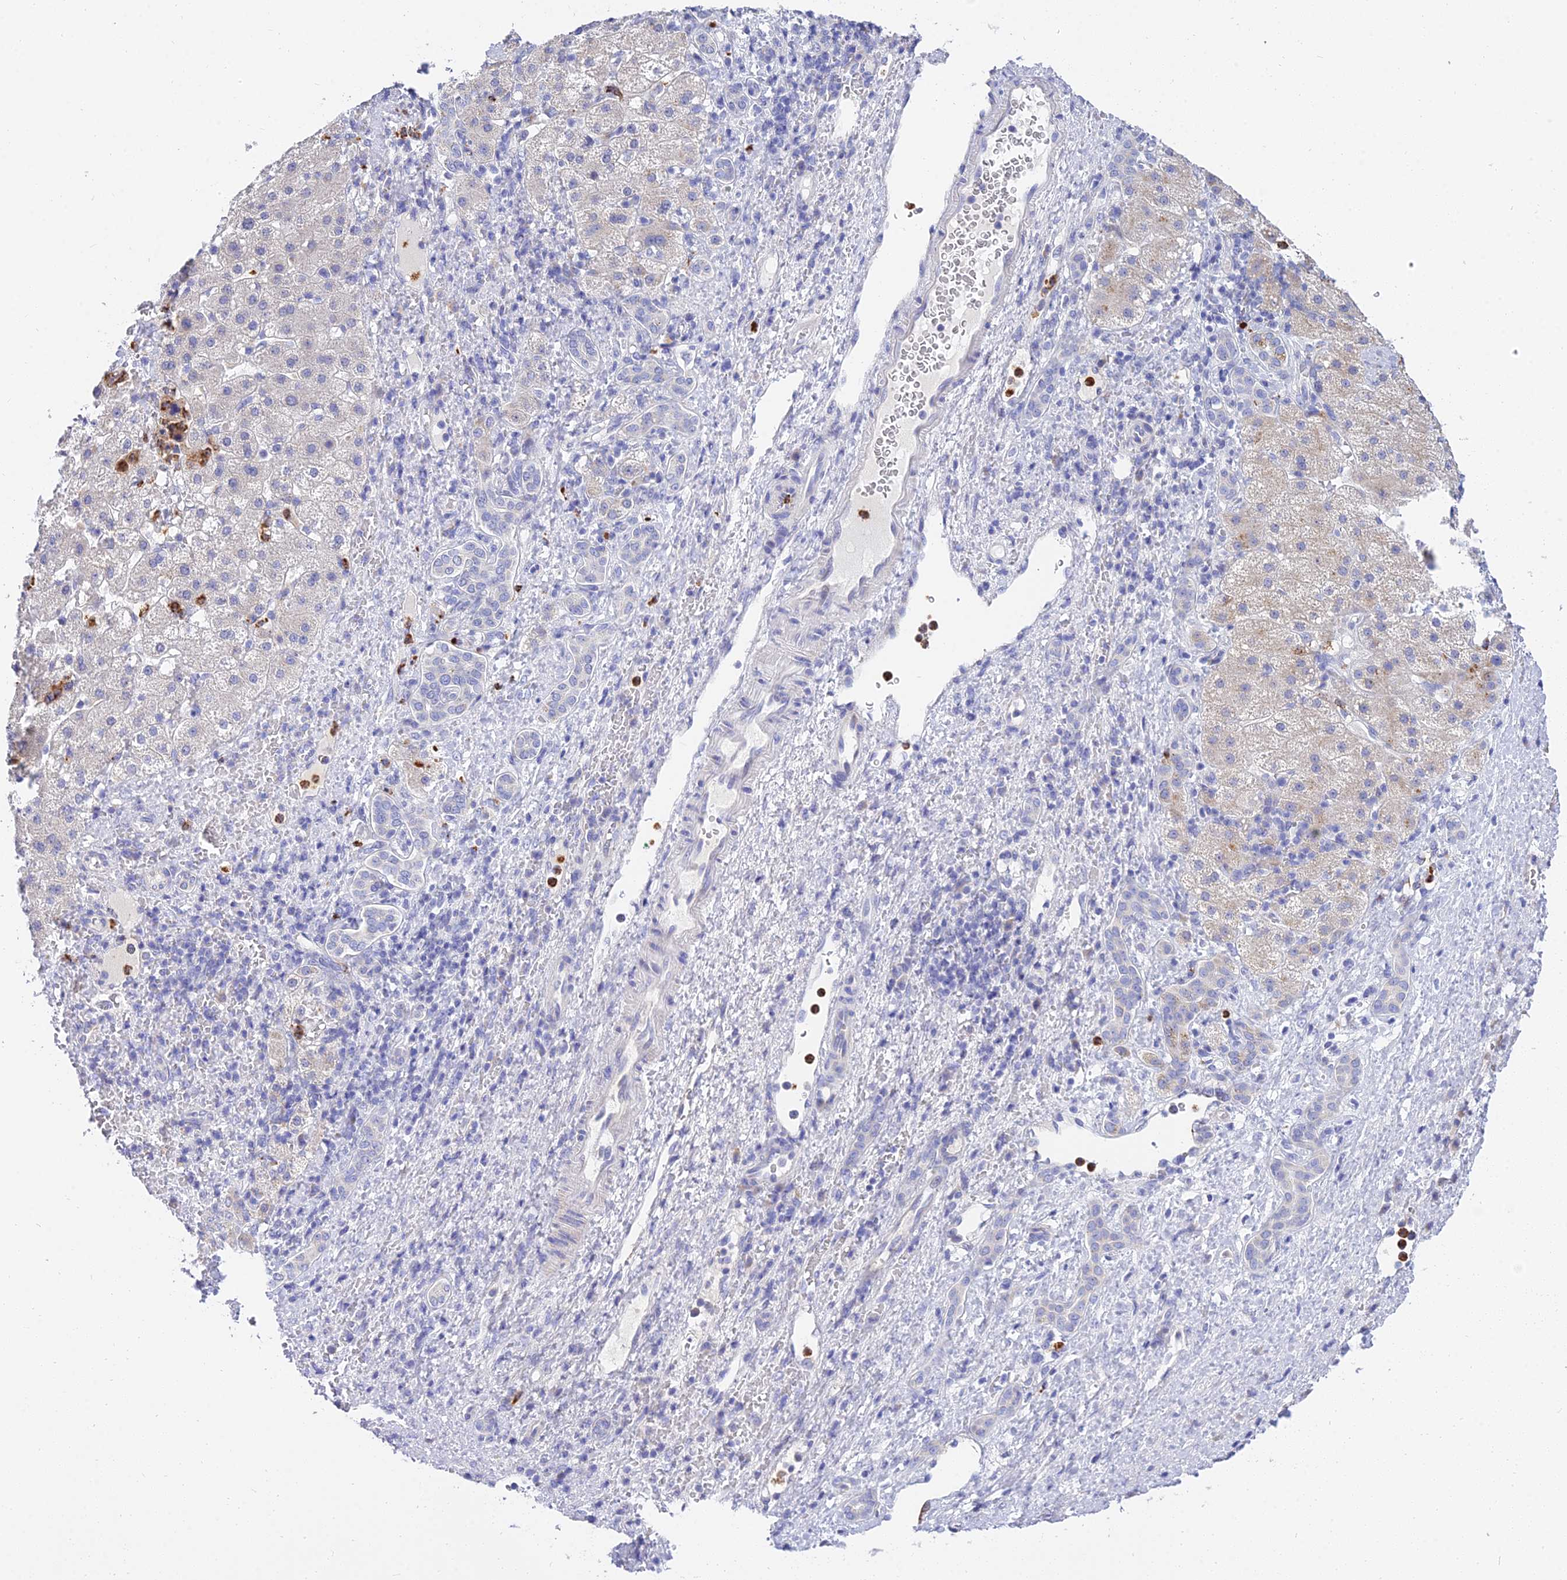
{"staining": {"intensity": "negative", "quantity": "none", "location": "none"}, "tissue": "liver cancer", "cell_type": "Tumor cells", "image_type": "cancer", "snomed": [{"axis": "morphology", "description": "Normal tissue, NOS"}, {"axis": "morphology", "description": "Carcinoma, Hepatocellular, NOS"}, {"axis": "topography", "description": "Liver"}], "caption": "DAB (3,3'-diaminobenzidine) immunohistochemical staining of liver cancer (hepatocellular carcinoma) reveals no significant staining in tumor cells.", "gene": "VWC2L", "patient": {"sex": "male", "age": 57}}